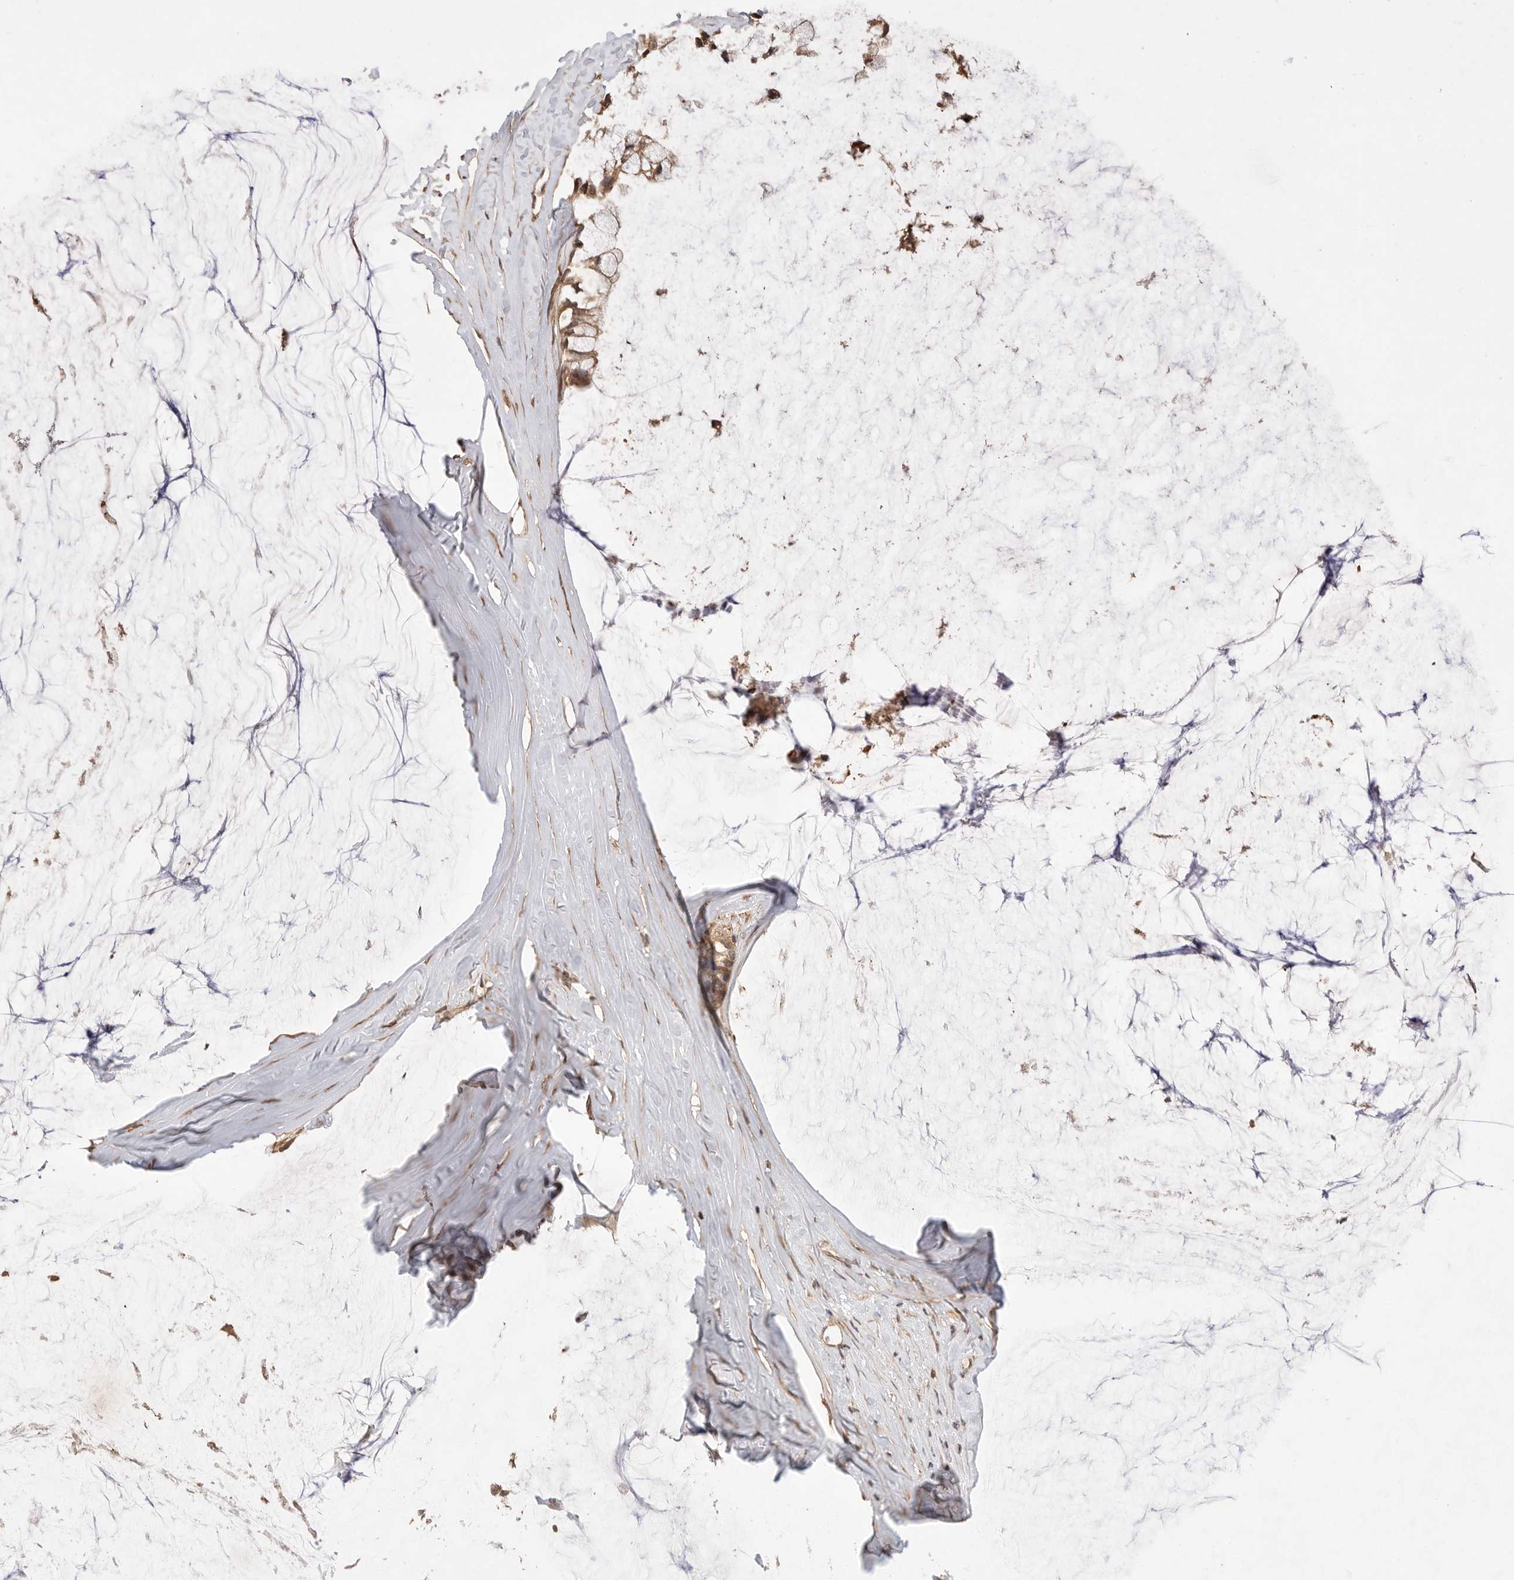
{"staining": {"intensity": "moderate", "quantity": ">75%", "location": "cytoplasmic/membranous"}, "tissue": "ovarian cancer", "cell_type": "Tumor cells", "image_type": "cancer", "snomed": [{"axis": "morphology", "description": "Cystadenocarcinoma, mucinous, NOS"}, {"axis": "topography", "description": "Ovary"}], "caption": "Protein positivity by immunohistochemistry demonstrates moderate cytoplasmic/membranous expression in approximately >75% of tumor cells in ovarian cancer (mucinous cystadenocarcinoma). Using DAB (brown) and hematoxylin (blue) stains, captured at high magnification using brightfield microscopy.", "gene": "PRMT3", "patient": {"sex": "female", "age": 39}}